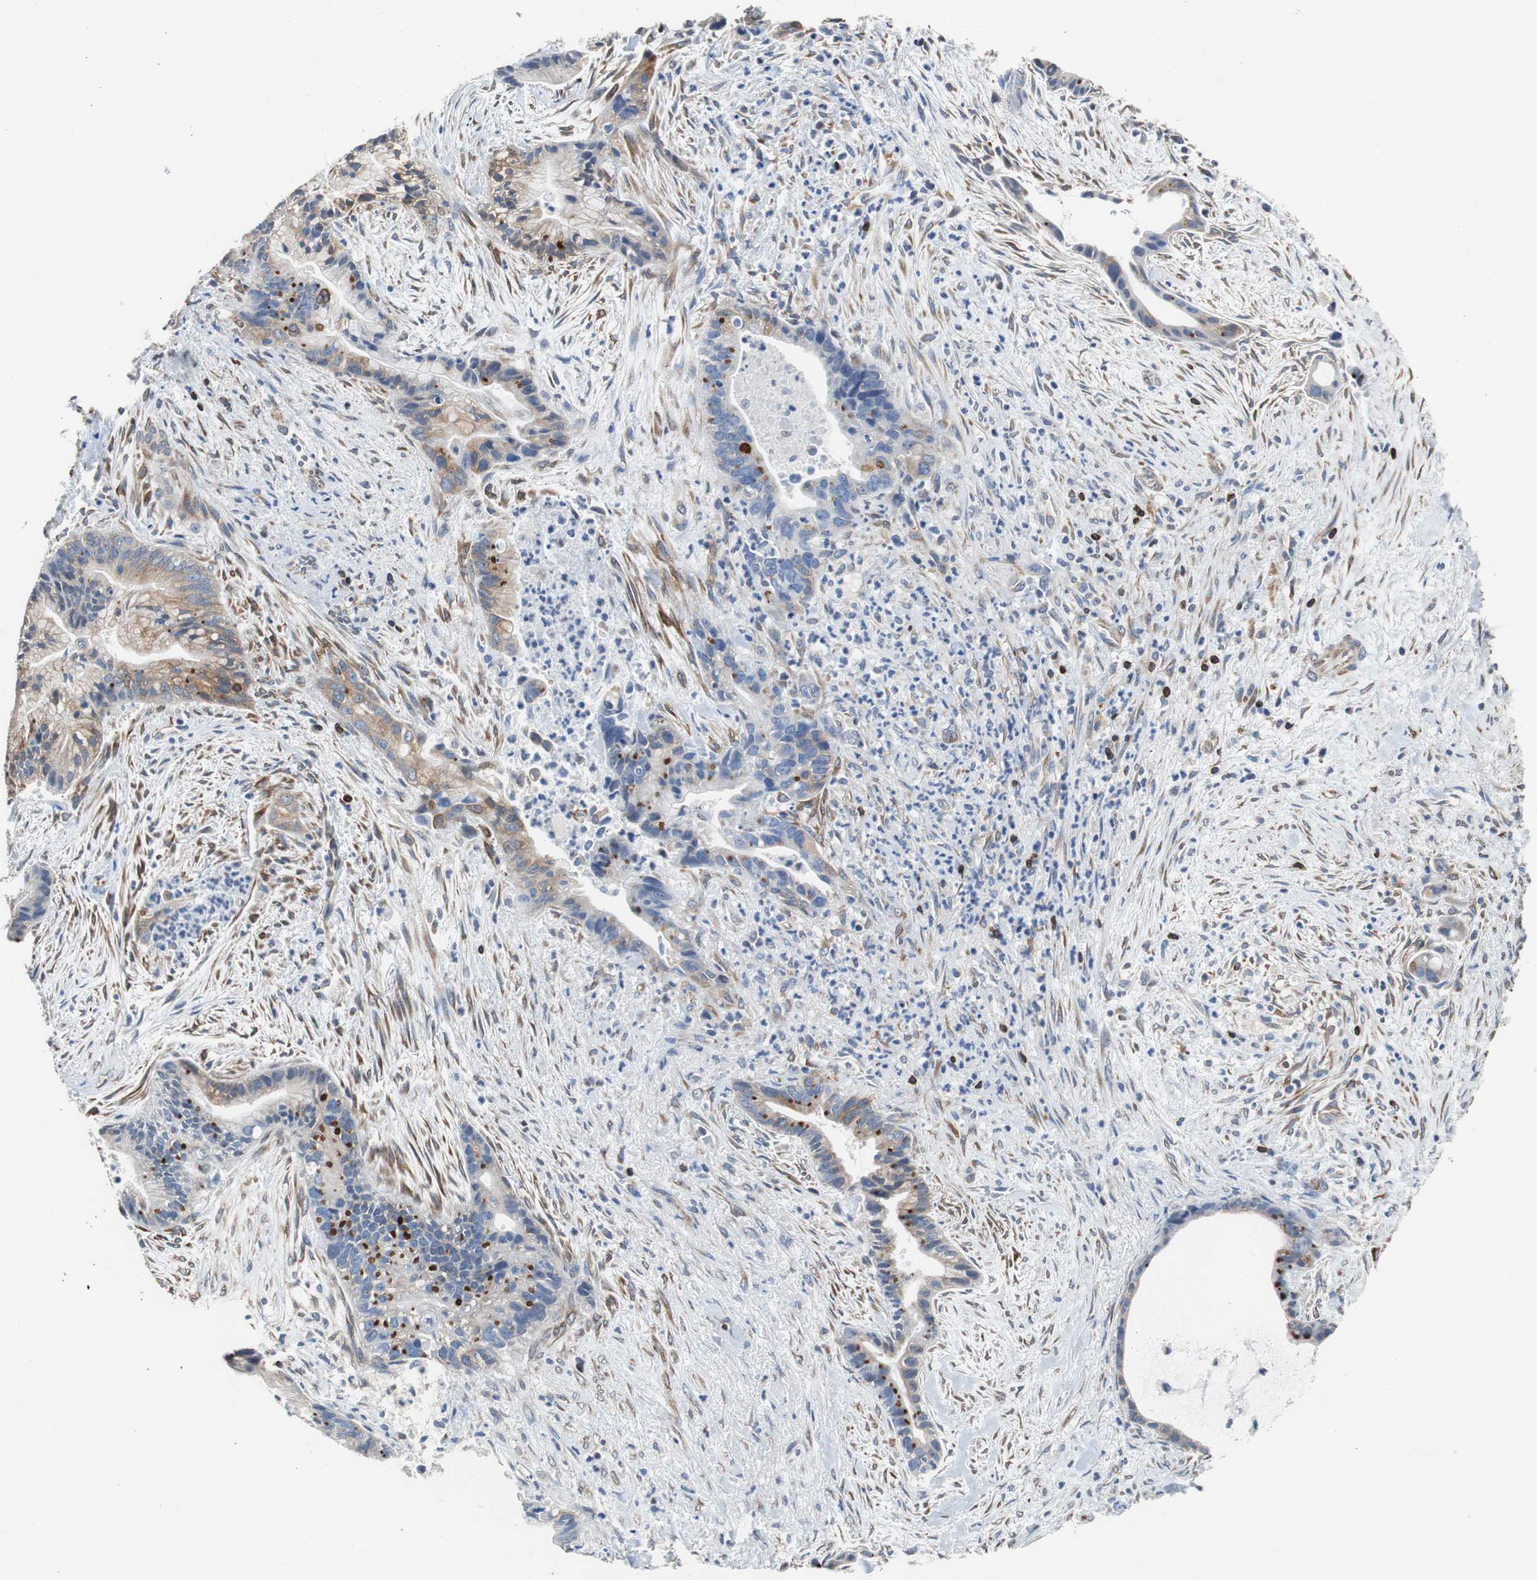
{"staining": {"intensity": "strong", "quantity": ">75%", "location": "cytoplasmic/membranous"}, "tissue": "liver cancer", "cell_type": "Tumor cells", "image_type": "cancer", "snomed": [{"axis": "morphology", "description": "Cholangiocarcinoma"}, {"axis": "topography", "description": "Liver"}], "caption": "An image of liver cholangiocarcinoma stained for a protein exhibits strong cytoplasmic/membranous brown staining in tumor cells. (brown staining indicates protein expression, while blue staining denotes nuclei).", "gene": "PBXIP1", "patient": {"sex": "female", "age": 55}}